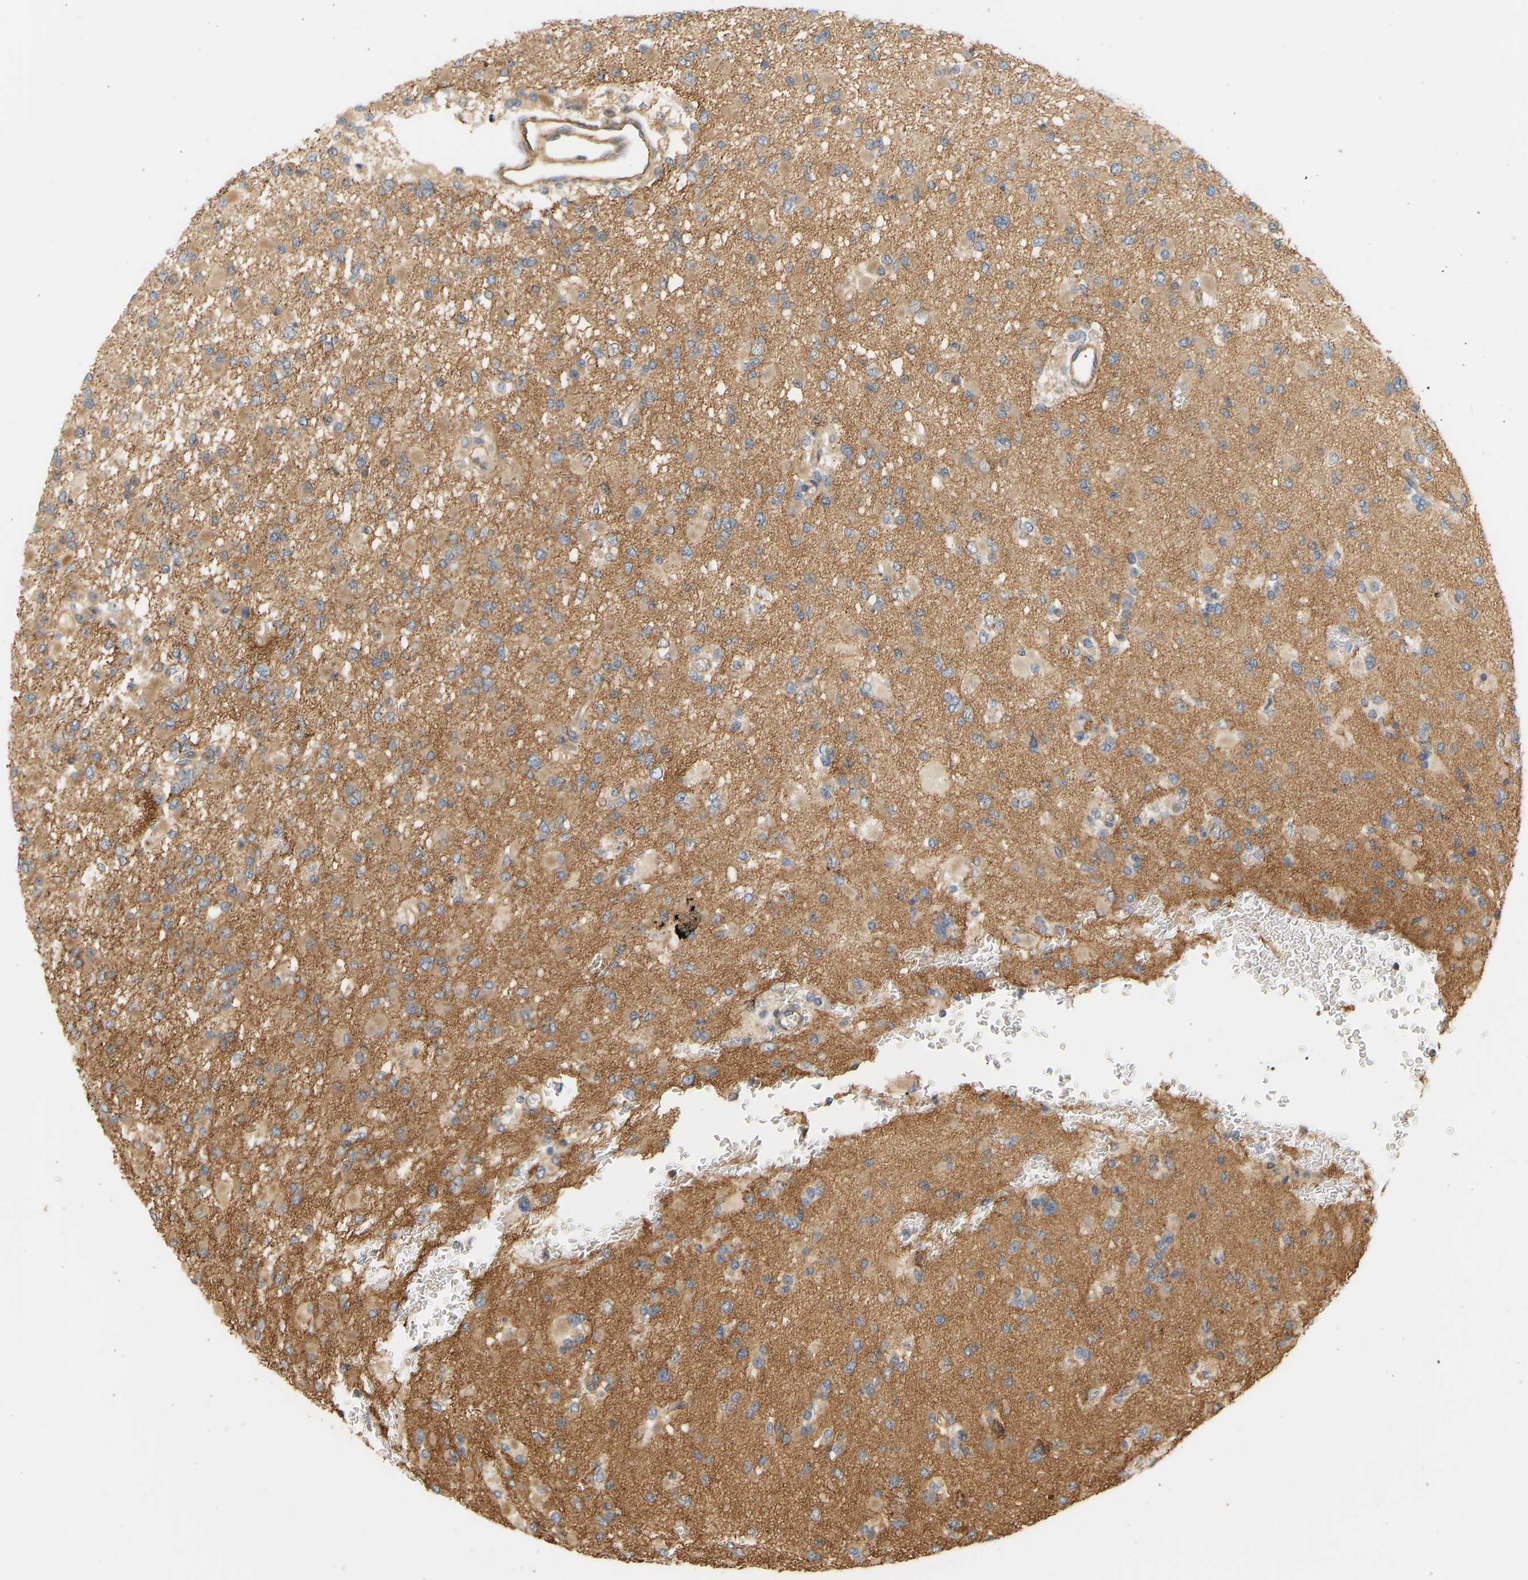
{"staining": {"intensity": "weak", "quantity": "<25%", "location": "cytoplasmic/membranous"}, "tissue": "glioma", "cell_type": "Tumor cells", "image_type": "cancer", "snomed": [{"axis": "morphology", "description": "Glioma, malignant, Low grade"}, {"axis": "topography", "description": "Brain"}], "caption": "Tumor cells are negative for brown protein staining in malignant glioma (low-grade).", "gene": "CEP57", "patient": {"sex": "female", "age": 22}}